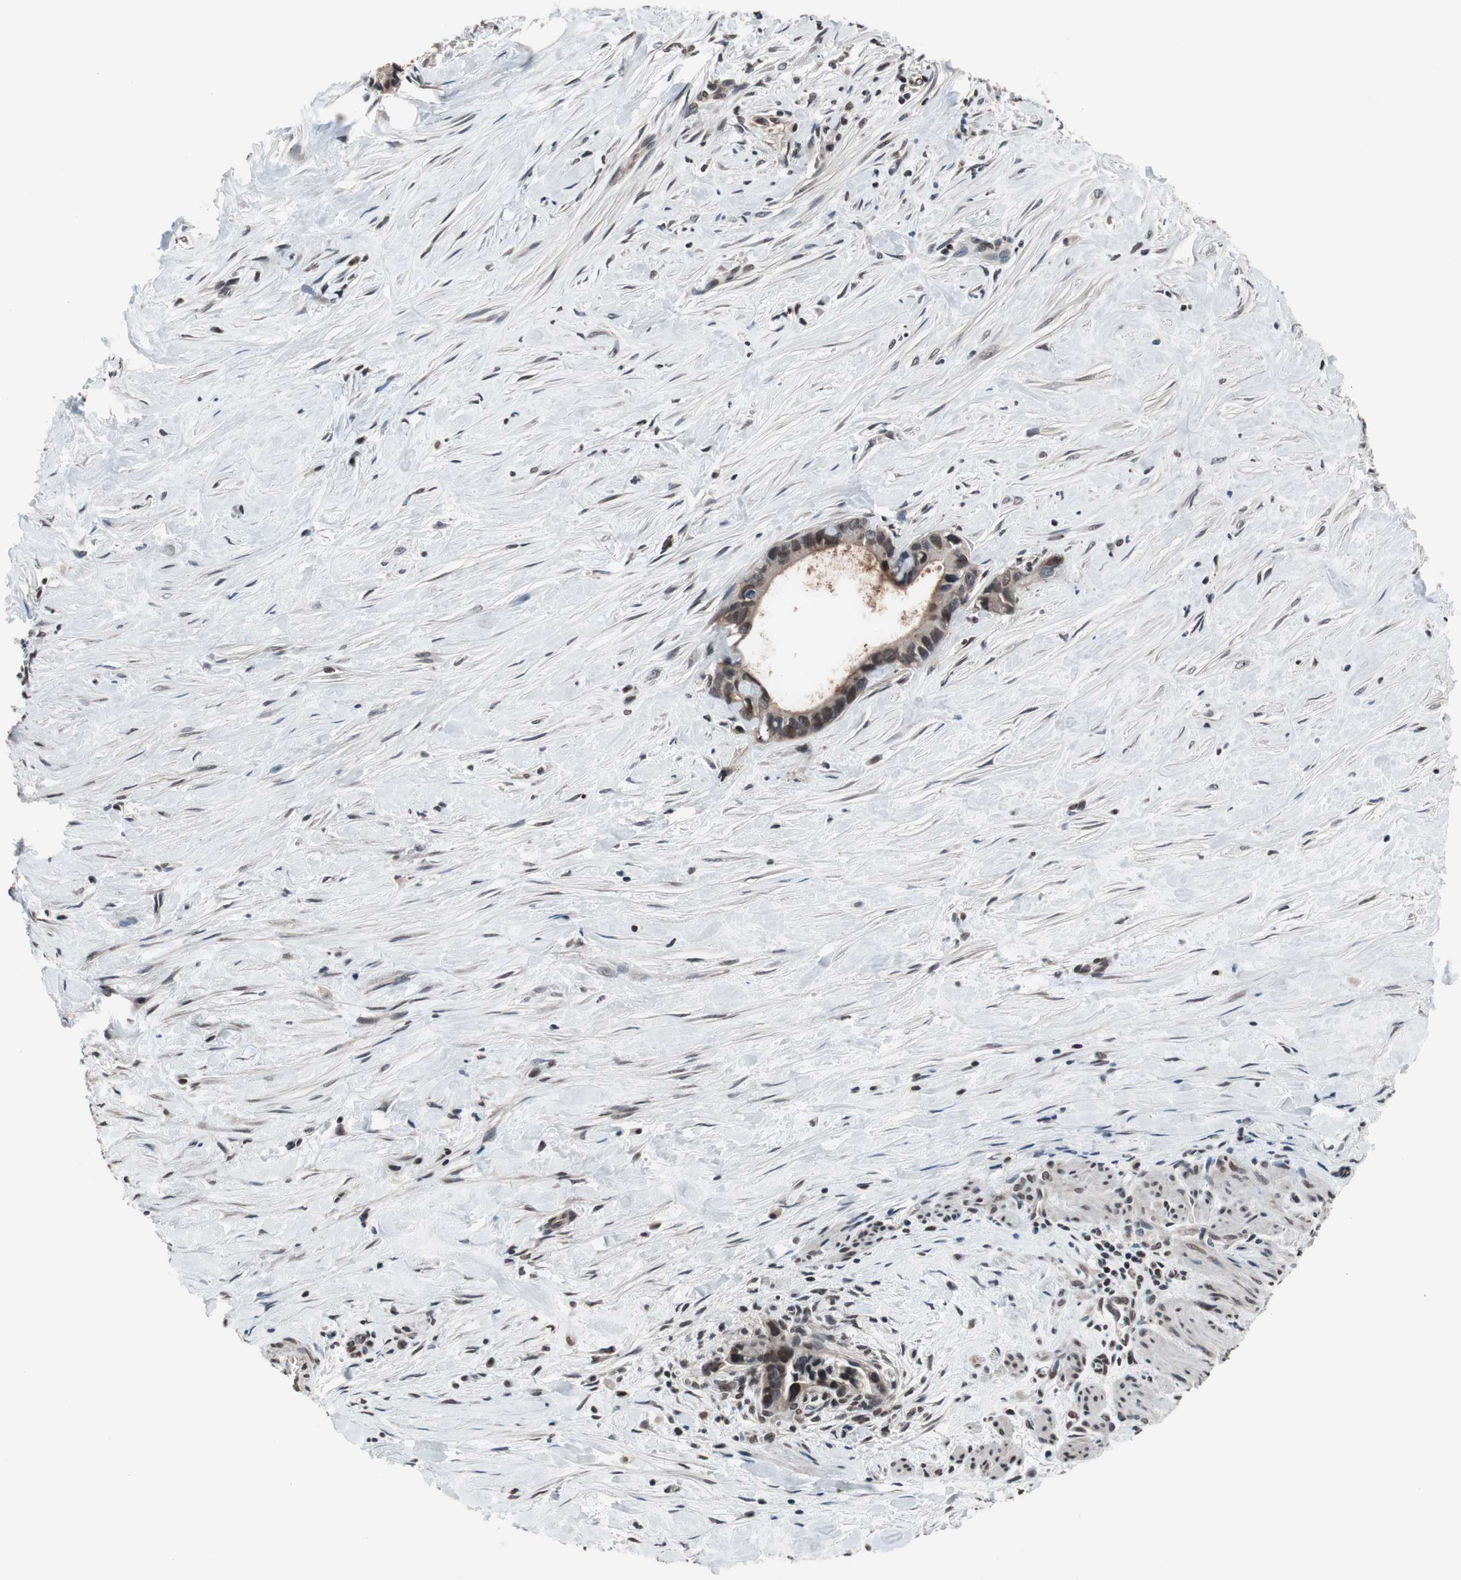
{"staining": {"intensity": "weak", "quantity": ">75%", "location": "cytoplasmic/membranous,nuclear"}, "tissue": "liver cancer", "cell_type": "Tumor cells", "image_type": "cancer", "snomed": [{"axis": "morphology", "description": "Cholangiocarcinoma"}, {"axis": "topography", "description": "Liver"}], "caption": "Immunohistochemical staining of human liver cancer (cholangiocarcinoma) exhibits low levels of weak cytoplasmic/membranous and nuclear expression in approximately >75% of tumor cells.", "gene": "RFC1", "patient": {"sex": "female", "age": 55}}